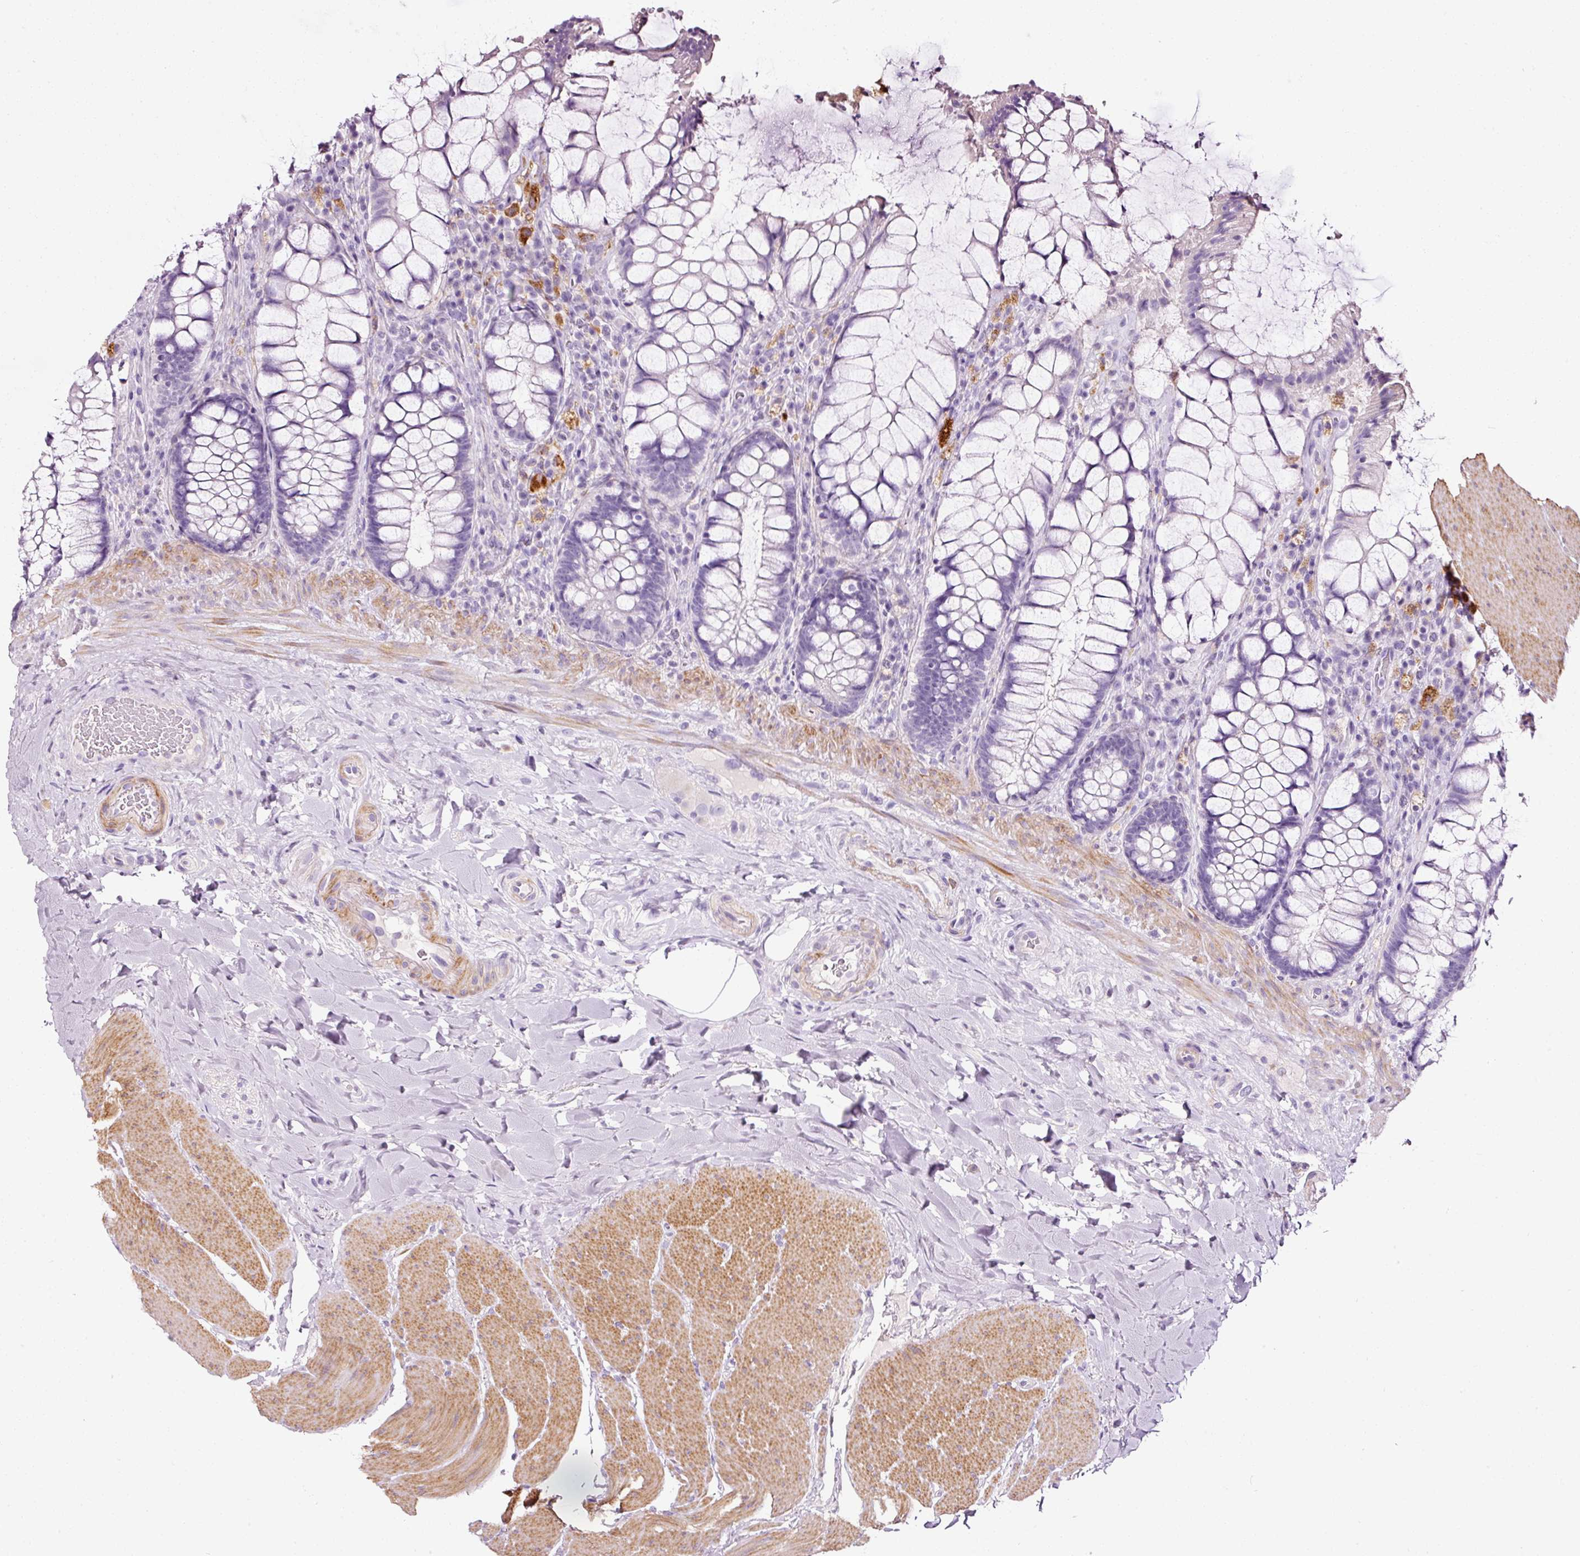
{"staining": {"intensity": "negative", "quantity": "none", "location": "none"}, "tissue": "rectum", "cell_type": "Glandular cells", "image_type": "normal", "snomed": [{"axis": "morphology", "description": "Normal tissue, NOS"}, {"axis": "topography", "description": "Rectum"}], "caption": "A micrograph of human rectum is negative for staining in glandular cells. The staining is performed using DAB brown chromogen with nuclei counter-stained in using hematoxylin.", "gene": "CYB561A3", "patient": {"sex": "female", "age": 58}}